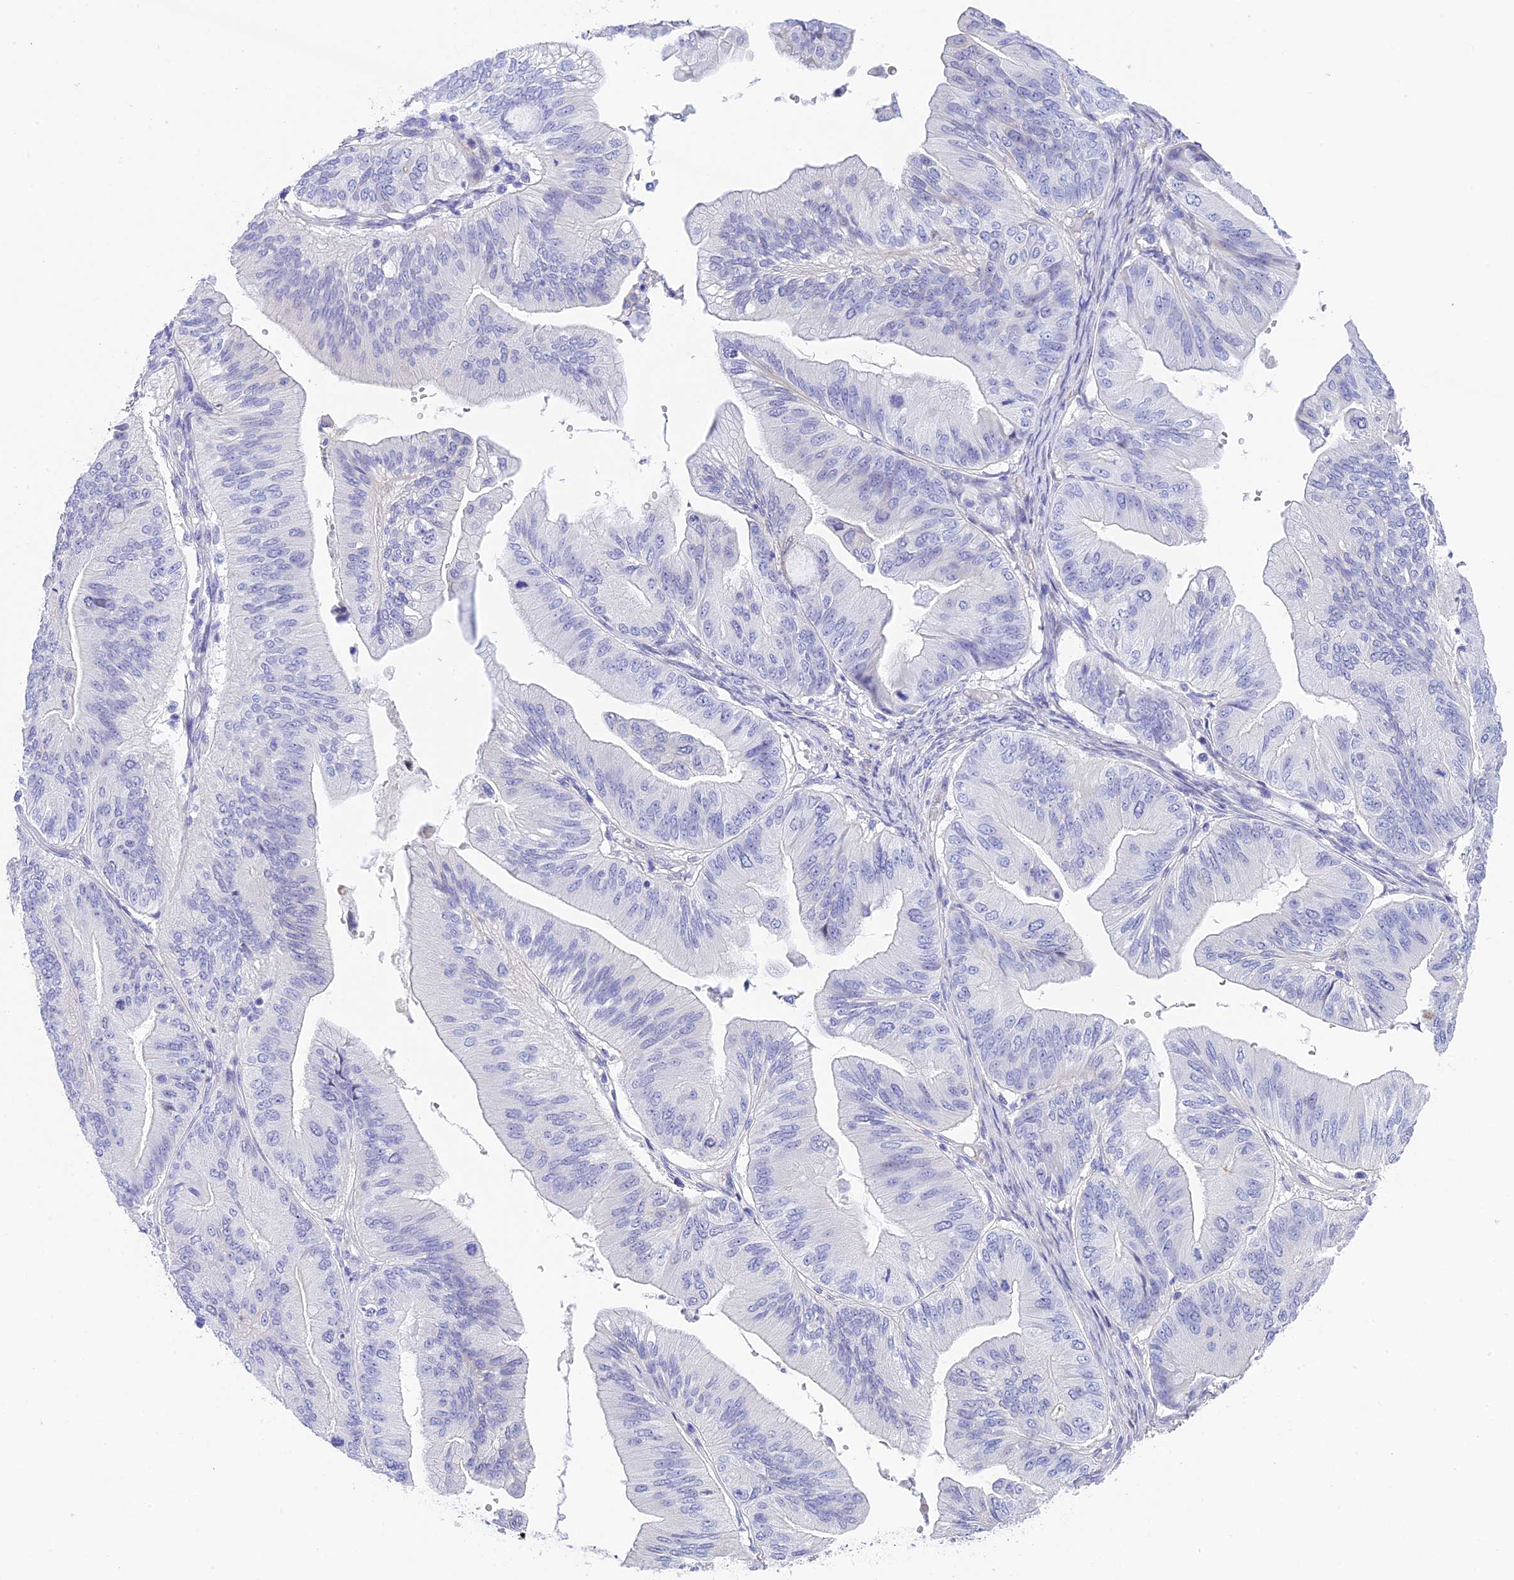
{"staining": {"intensity": "negative", "quantity": "none", "location": "none"}, "tissue": "ovarian cancer", "cell_type": "Tumor cells", "image_type": "cancer", "snomed": [{"axis": "morphology", "description": "Cystadenocarcinoma, mucinous, NOS"}, {"axis": "topography", "description": "Ovary"}], "caption": "DAB (3,3'-diaminobenzidine) immunohistochemical staining of ovarian cancer (mucinous cystadenocarcinoma) demonstrates no significant expression in tumor cells.", "gene": "TACSTD2", "patient": {"sex": "female", "age": 61}}